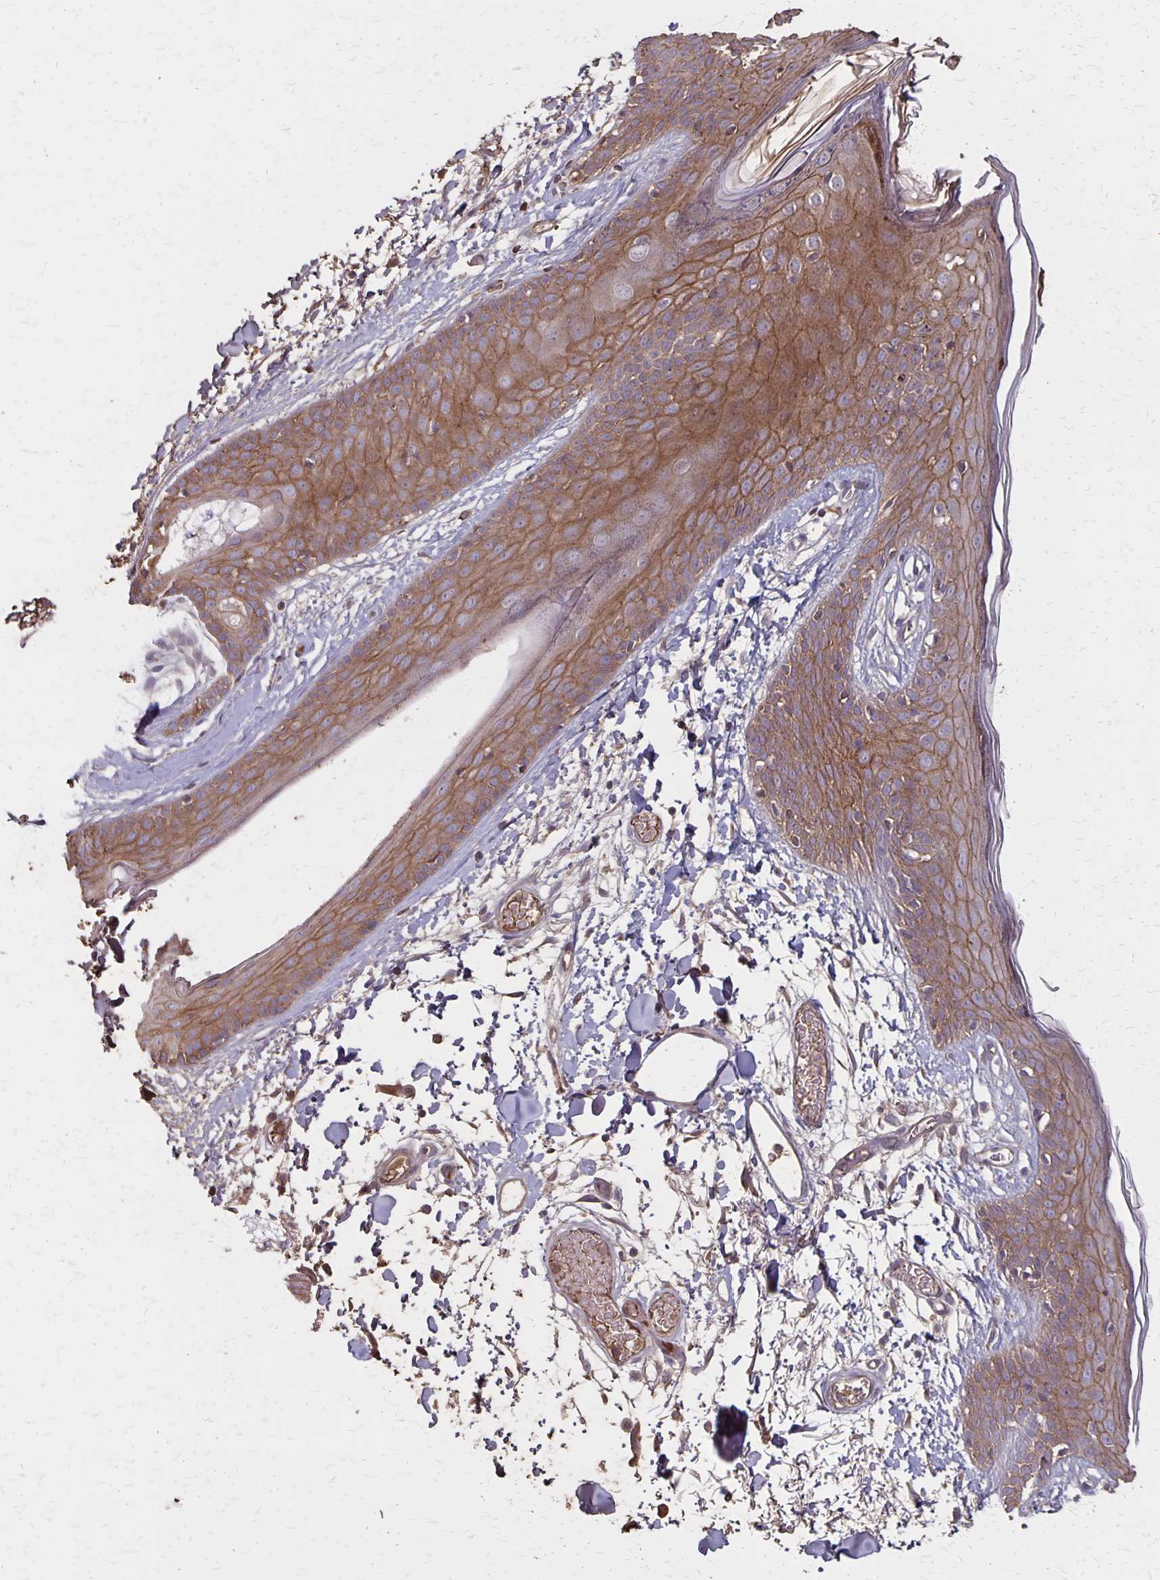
{"staining": {"intensity": "moderate", "quantity": ">75%", "location": "cytoplasmic/membranous"}, "tissue": "skin", "cell_type": "Fibroblasts", "image_type": "normal", "snomed": [{"axis": "morphology", "description": "Normal tissue, NOS"}, {"axis": "topography", "description": "Skin"}], "caption": "IHC photomicrograph of unremarkable skin: skin stained using immunohistochemistry reveals medium levels of moderate protein expression localized specifically in the cytoplasmic/membranous of fibroblasts, appearing as a cytoplasmic/membranous brown color.", "gene": "PROM2", "patient": {"sex": "male", "age": 79}}